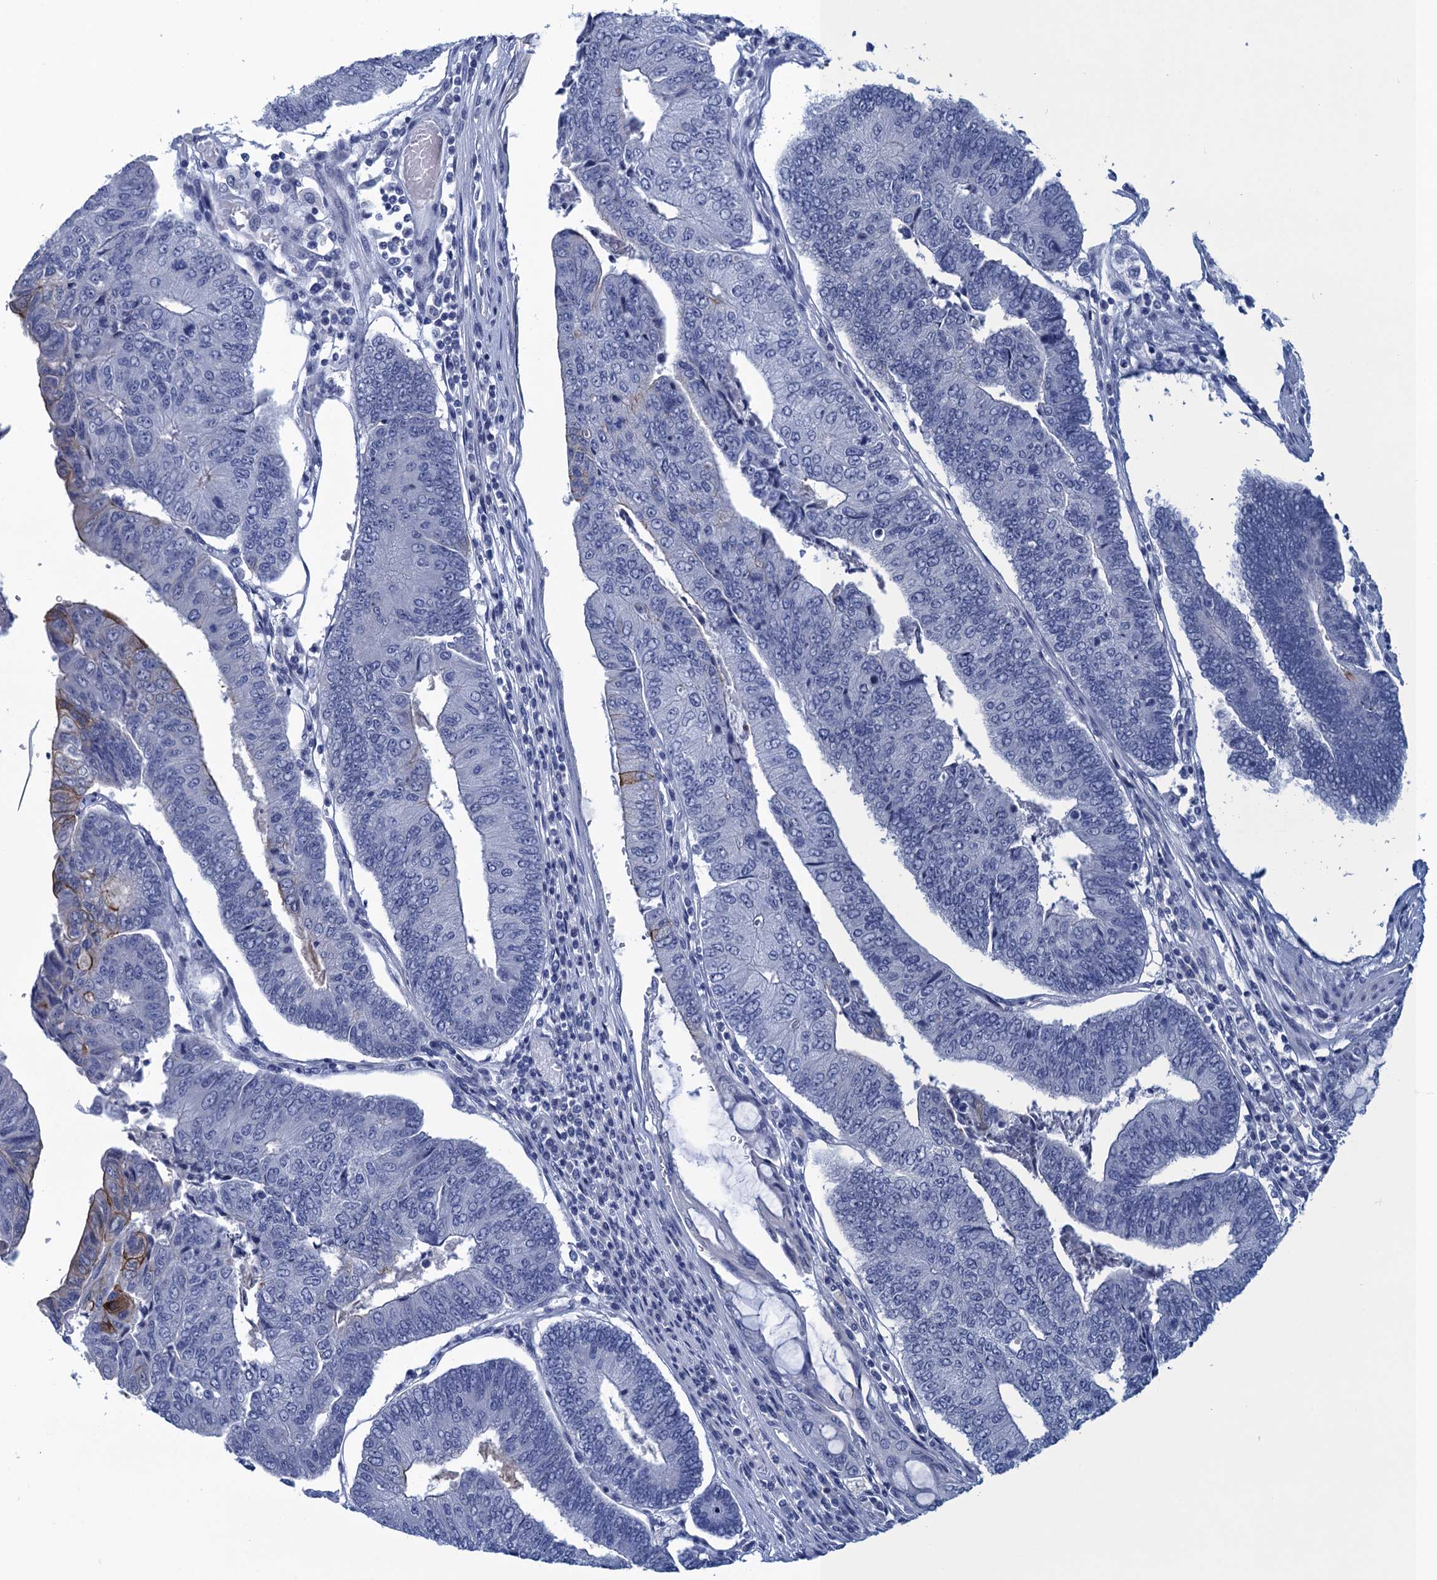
{"staining": {"intensity": "moderate", "quantity": "<25%", "location": "cytoplasmic/membranous"}, "tissue": "colorectal cancer", "cell_type": "Tumor cells", "image_type": "cancer", "snomed": [{"axis": "morphology", "description": "Adenocarcinoma, NOS"}, {"axis": "topography", "description": "Colon"}], "caption": "Colorectal cancer (adenocarcinoma) stained with a brown dye exhibits moderate cytoplasmic/membranous positive positivity in approximately <25% of tumor cells.", "gene": "SCEL", "patient": {"sex": "female", "age": 67}}